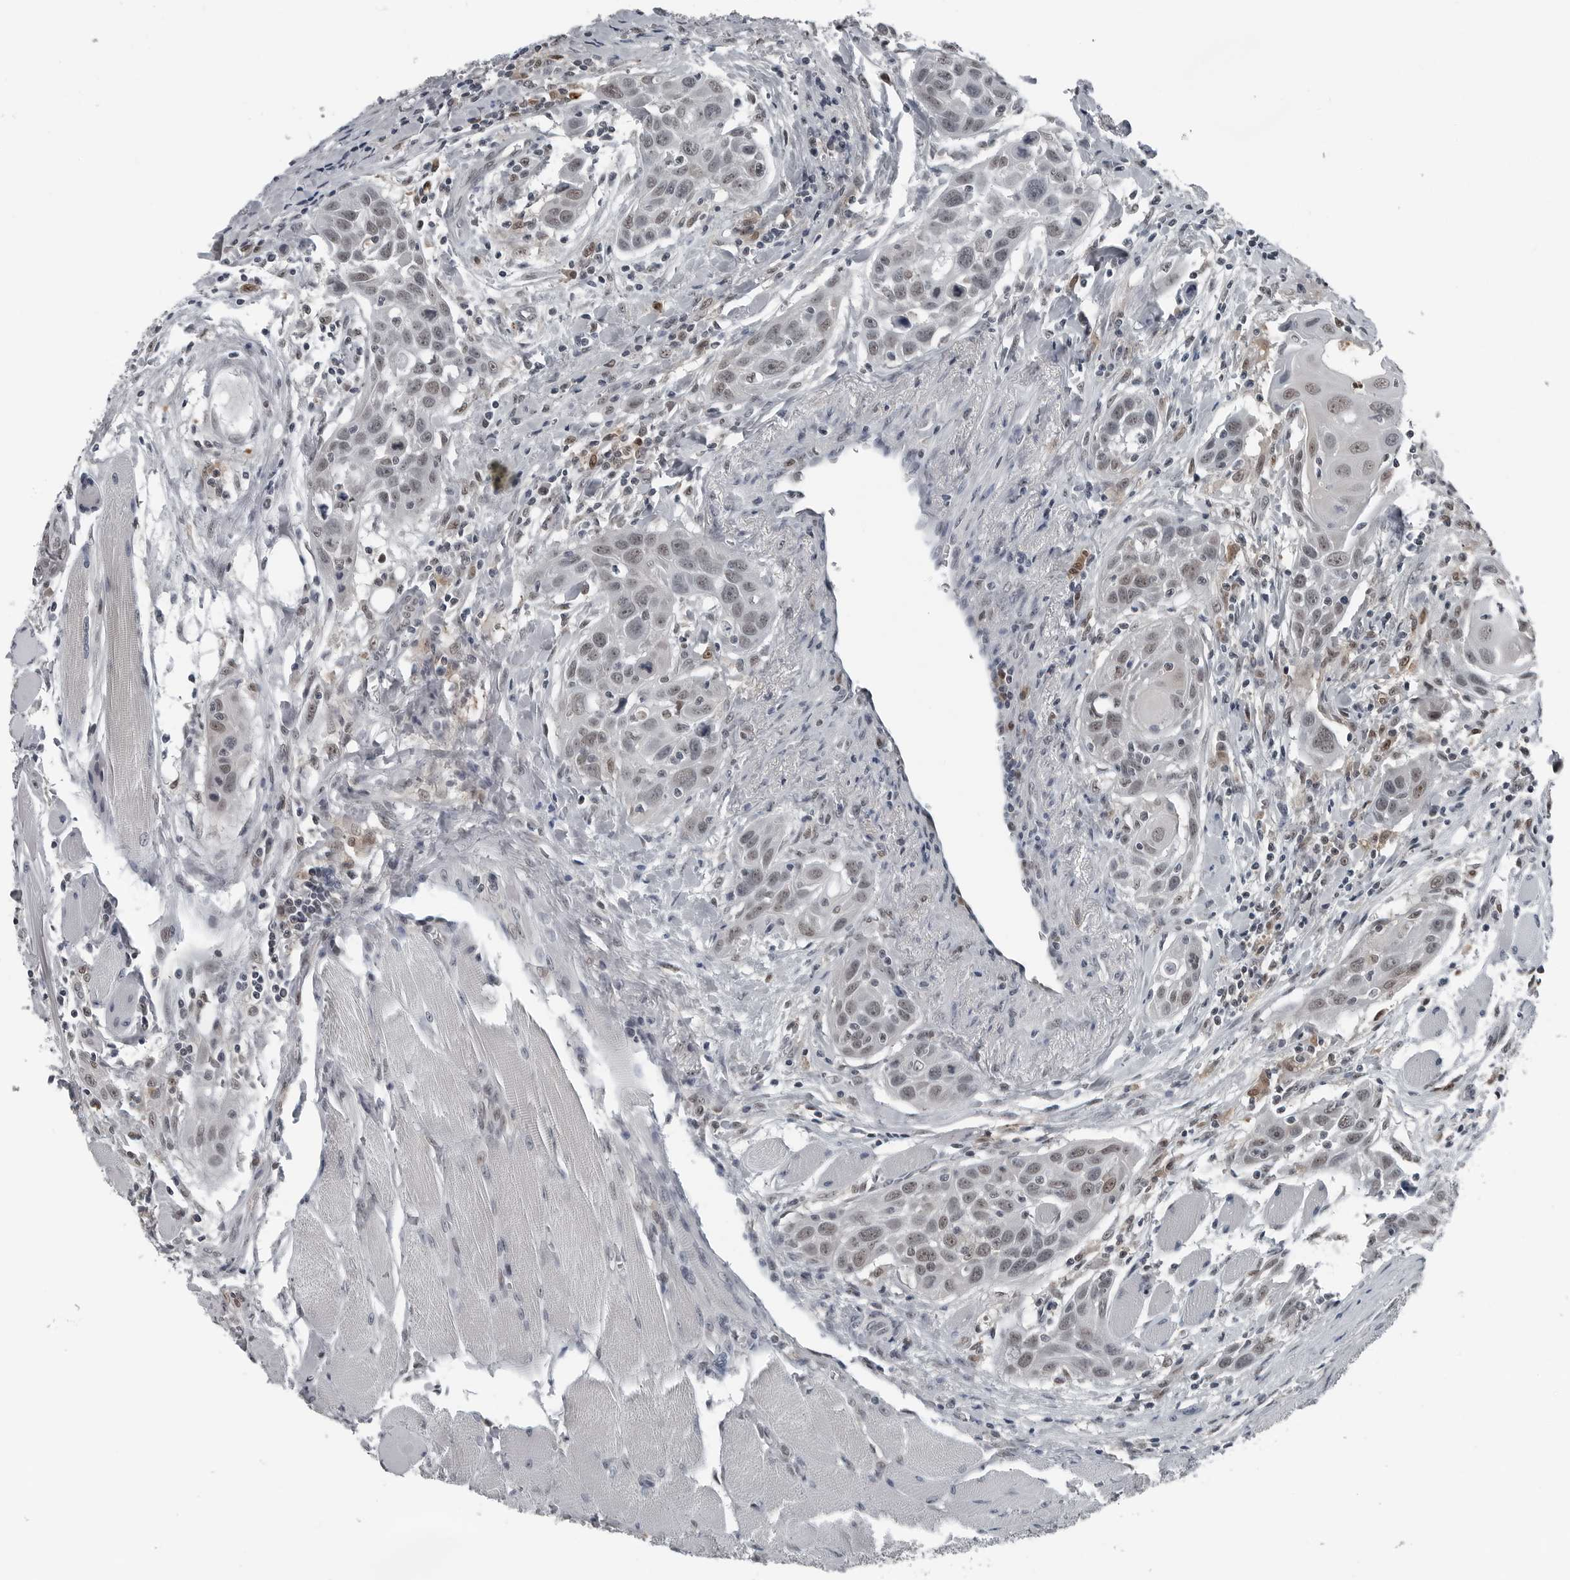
{"staining": {"intensity": "weak", "quantity": ">75%", "location": "nuclear"}, "tissue": "head and neck cancer", "cell_type": "Tumor cells", "image_type": "cancer", "snomed": [{"axis": "morphology", "description": "Squamous cell carcinoma, NOS"}, {"axis": "topography", "description": "Oral tissue"}, {"axis": "topography", "description": "Head-Neck"}], "caption": "Immunohistochemical staining of human head and neck cancer (squamous cell carcinoma) displays weak nuclear protein expression in about >75% of tumor cells.", "gene": "AKR1A1", "patient": {"sex": "female", "age": 50}}